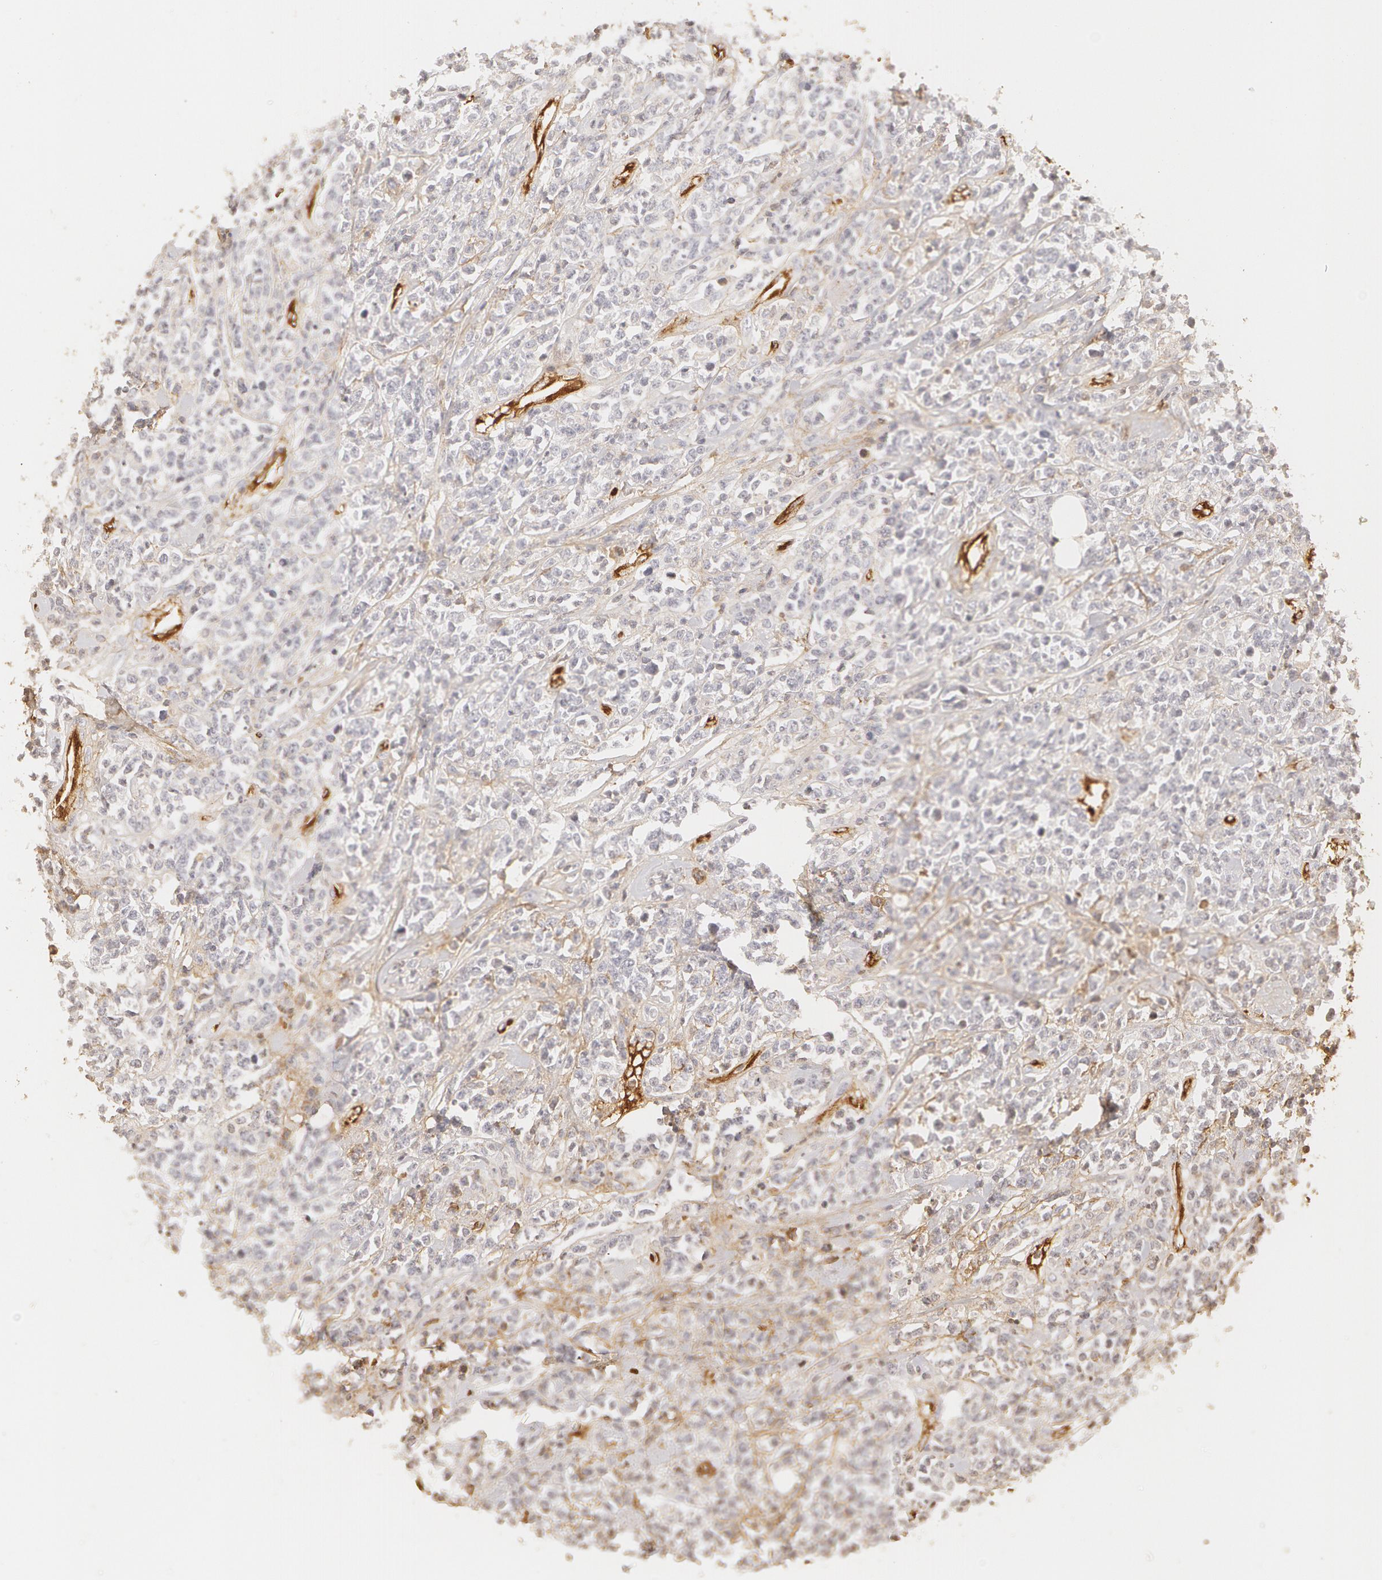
{"staining": {"intensity": "negative", "quantity": "none", "location": "none"}, "tissue": "lymphoma", "cell_type": "Tumor cells", "image_type": "cancer", "snomed": [{"axis": "morphology", "description": "Malignant lymphoma, non-Hodgkin's type, High grade"}, {"axis": "topography", "description": "Colon"}], "caption": "This is an immunohistochemistry histopathology image of human lymphoma. There is no staining in tumor cells.", "gene": "VWF", "patient": {"sex": "male", "age": 82}}